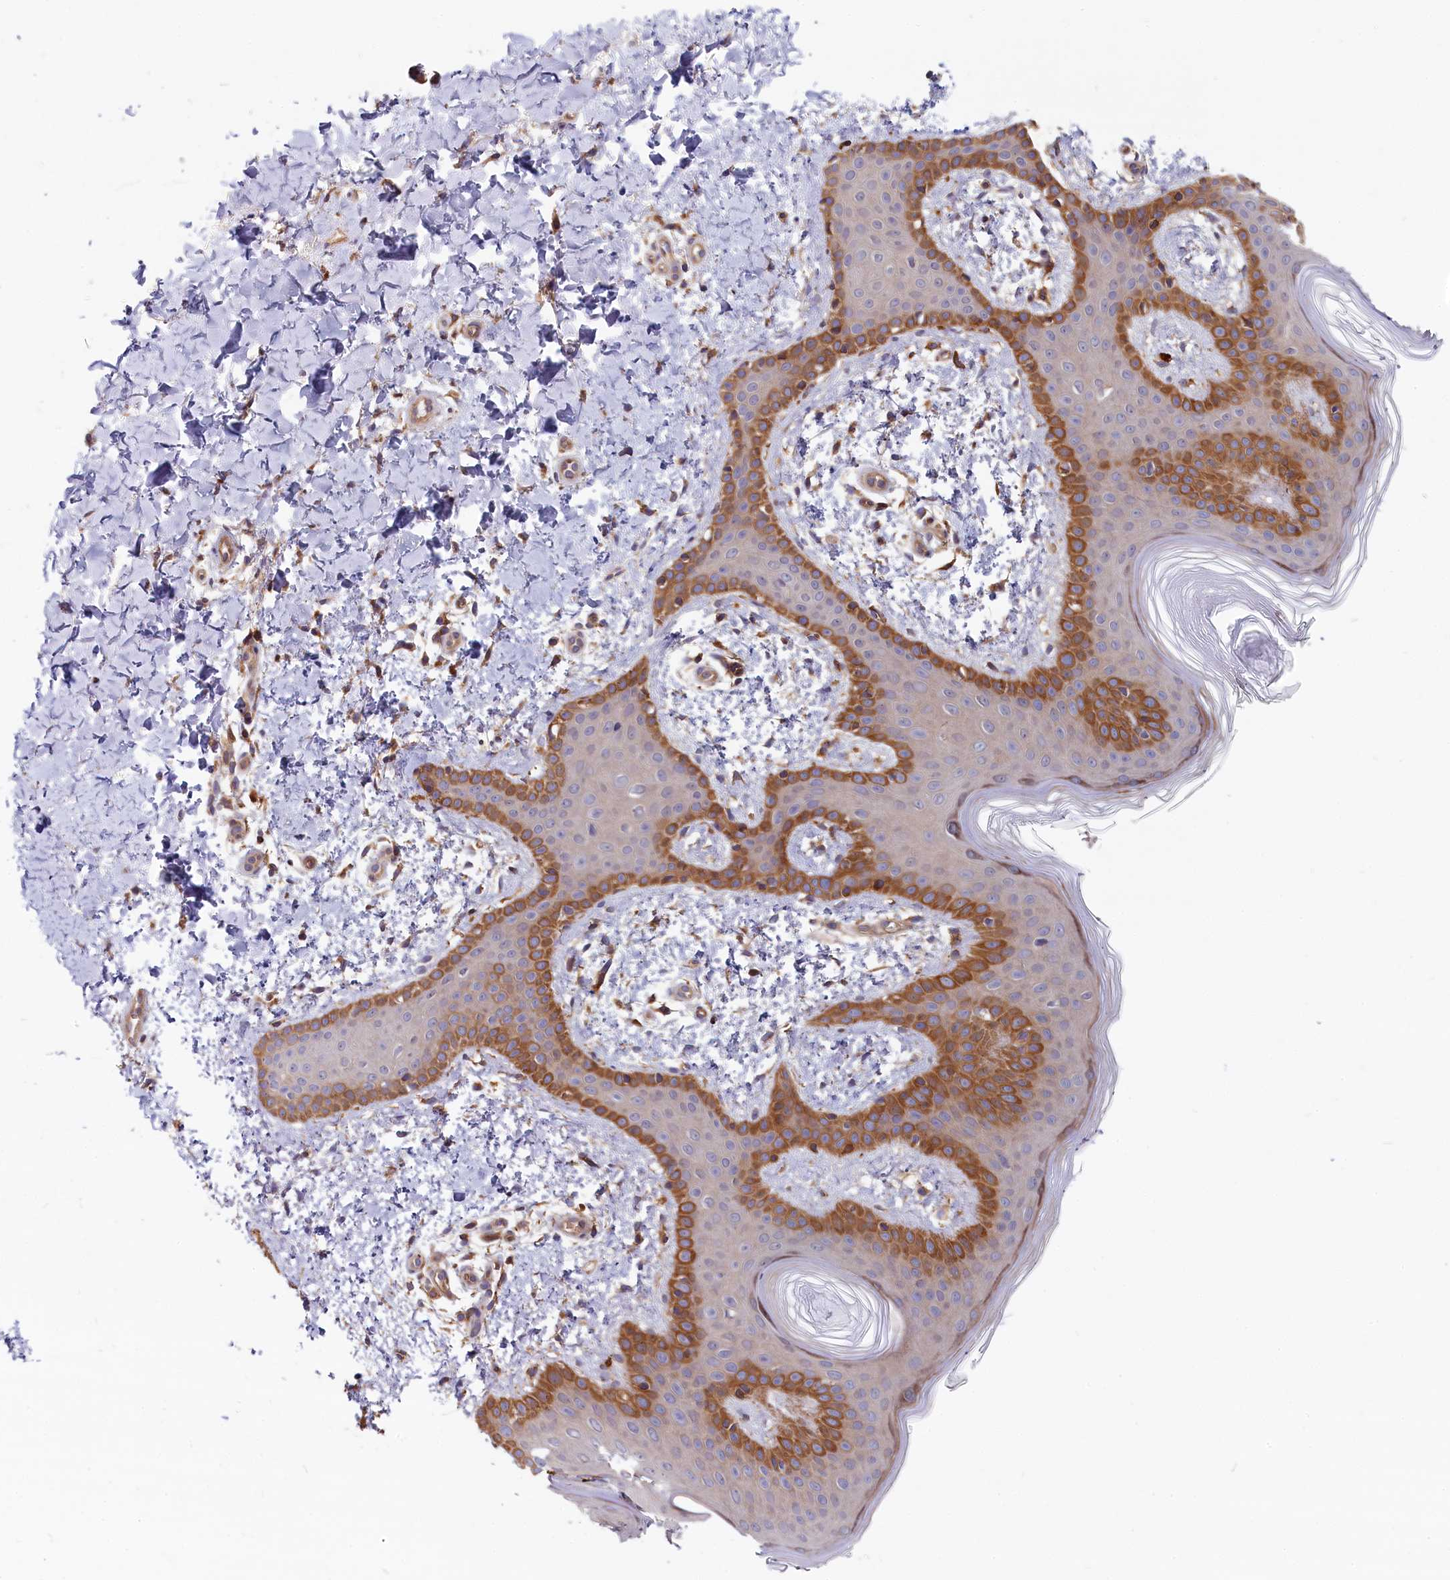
{"staining": {"intensity": "moderate", "quantity": ">75%", "location": "cytoplasmic/membranous"}, "tissue": "skin", "cell_type": "Fibroblasts", "image_type": "normal", "snomed": [{"axis": "morphology", "description": "Normal tissue, NOS"}, {"axis": "topography", "description": "Skin"}], "caption": "IHC staining of unremarkable skin, which demonstrates medium levels of moderate cytoplasmic/membranous positivity in about >75% of fibroblasts indicating moderate cytoplasmic/membranous protein staining. The staining was performed using DAB (3,3'-diaminobenzidine) (brown) for protein detection and nuclei were counterstained in hematoxylin (blue).", "gene": "MYO9B", "patient": {"sex": "male", "age": 36}}